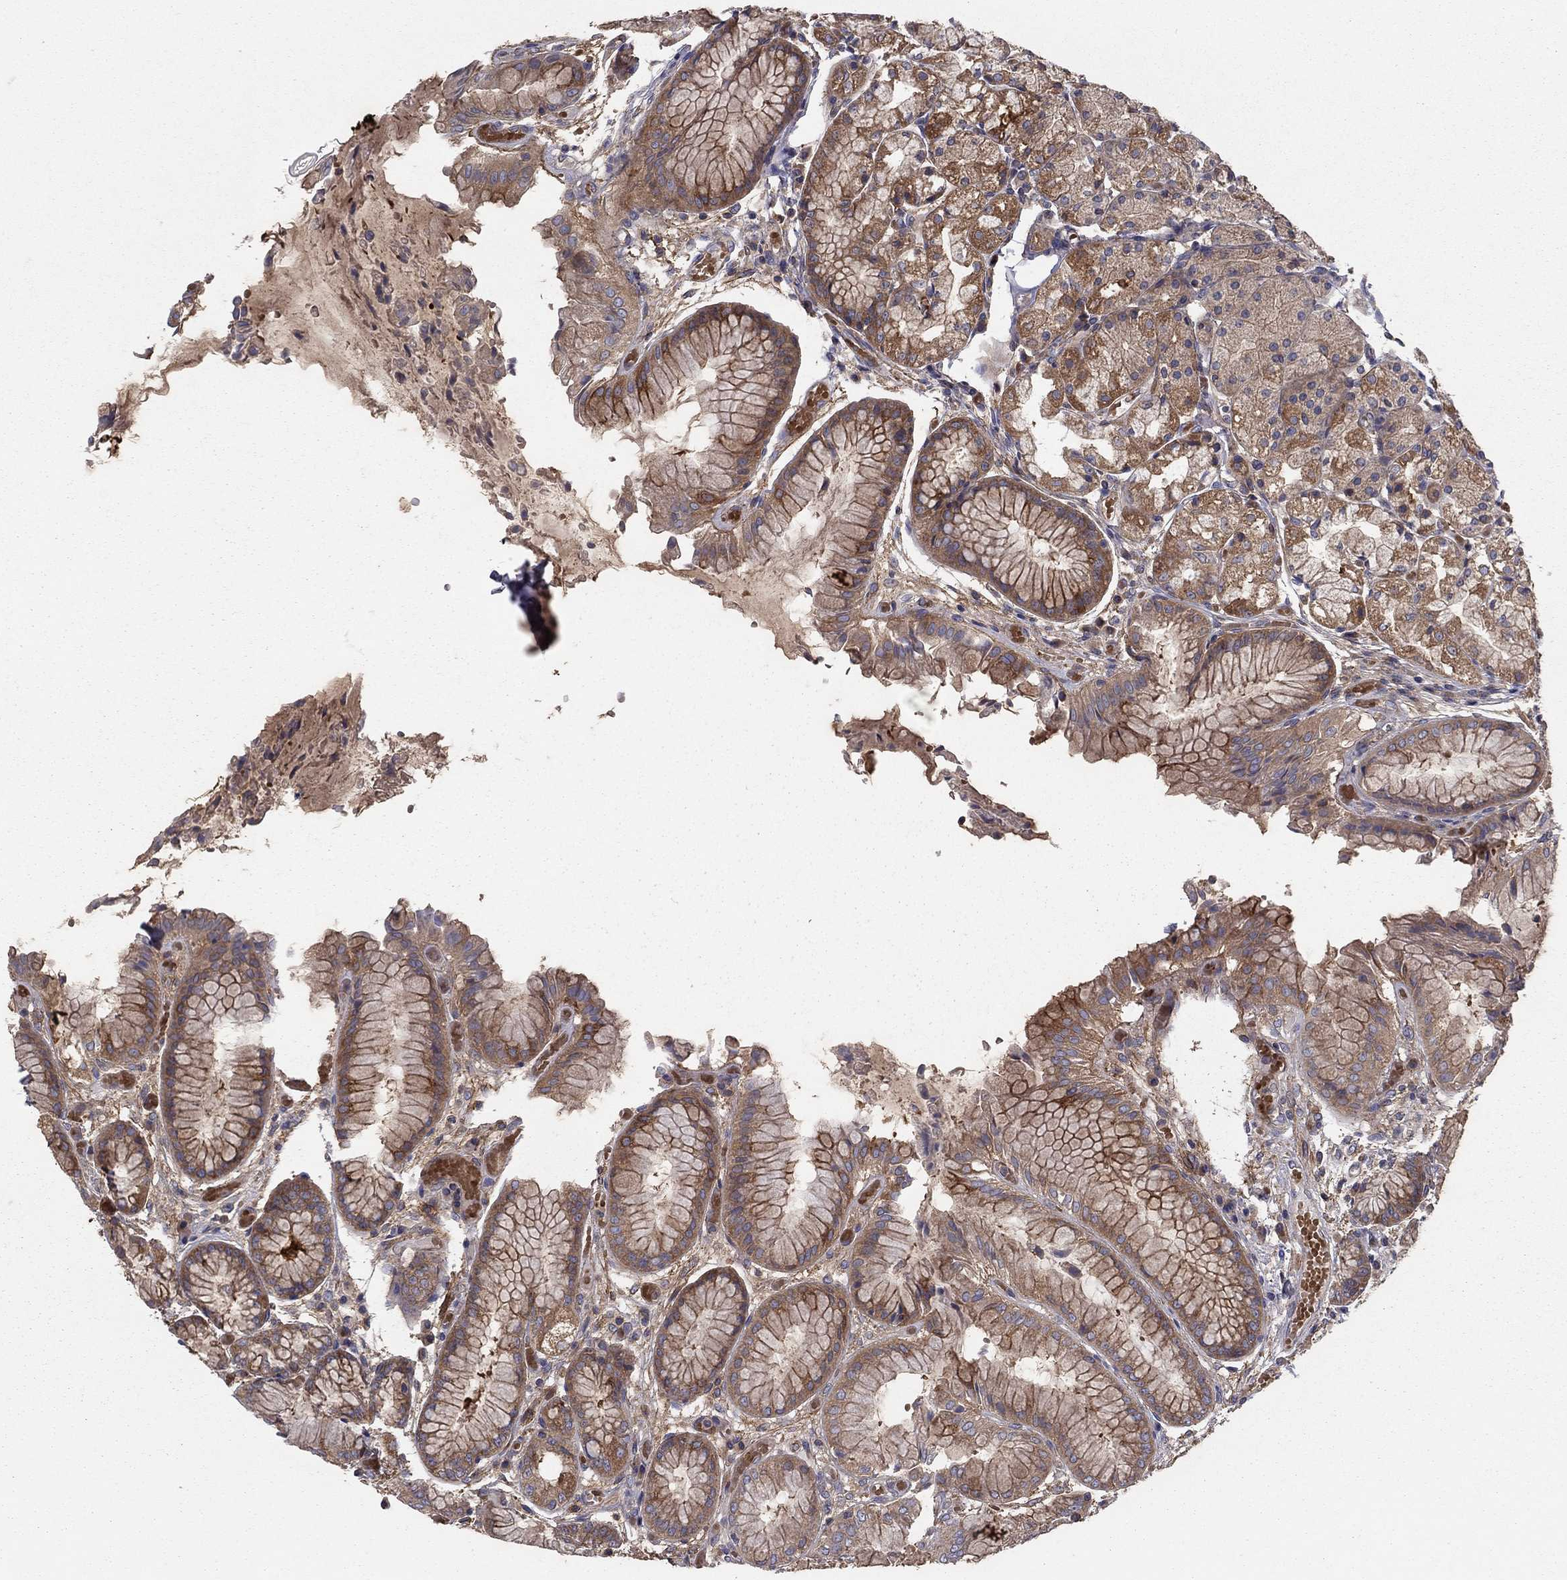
{"staining": {"intensity": "strong", "quantity": "25%-75%", "location": "cytoplasmic/membranous"}, "tissue": "stomach", "cell_type": "Glandular cells", "image_type": "normal", "snomed": [{"axis": "morphology", "description": "Normal tissue, NOS"}, {"axis": "topography", "description": "Stomach, upper"}], "caption": "Immunohistochemical staining of unremarkable human stomach exhibits 25%-75% levels of strong cytoplasmic/membranous protein staining in about 25%-75% of glandular cells. (brown staining indicates protein expression, while blue staining denotes nuclei).", "gene": "RNF123", "patient": {"sex": "male", "age": 72}}